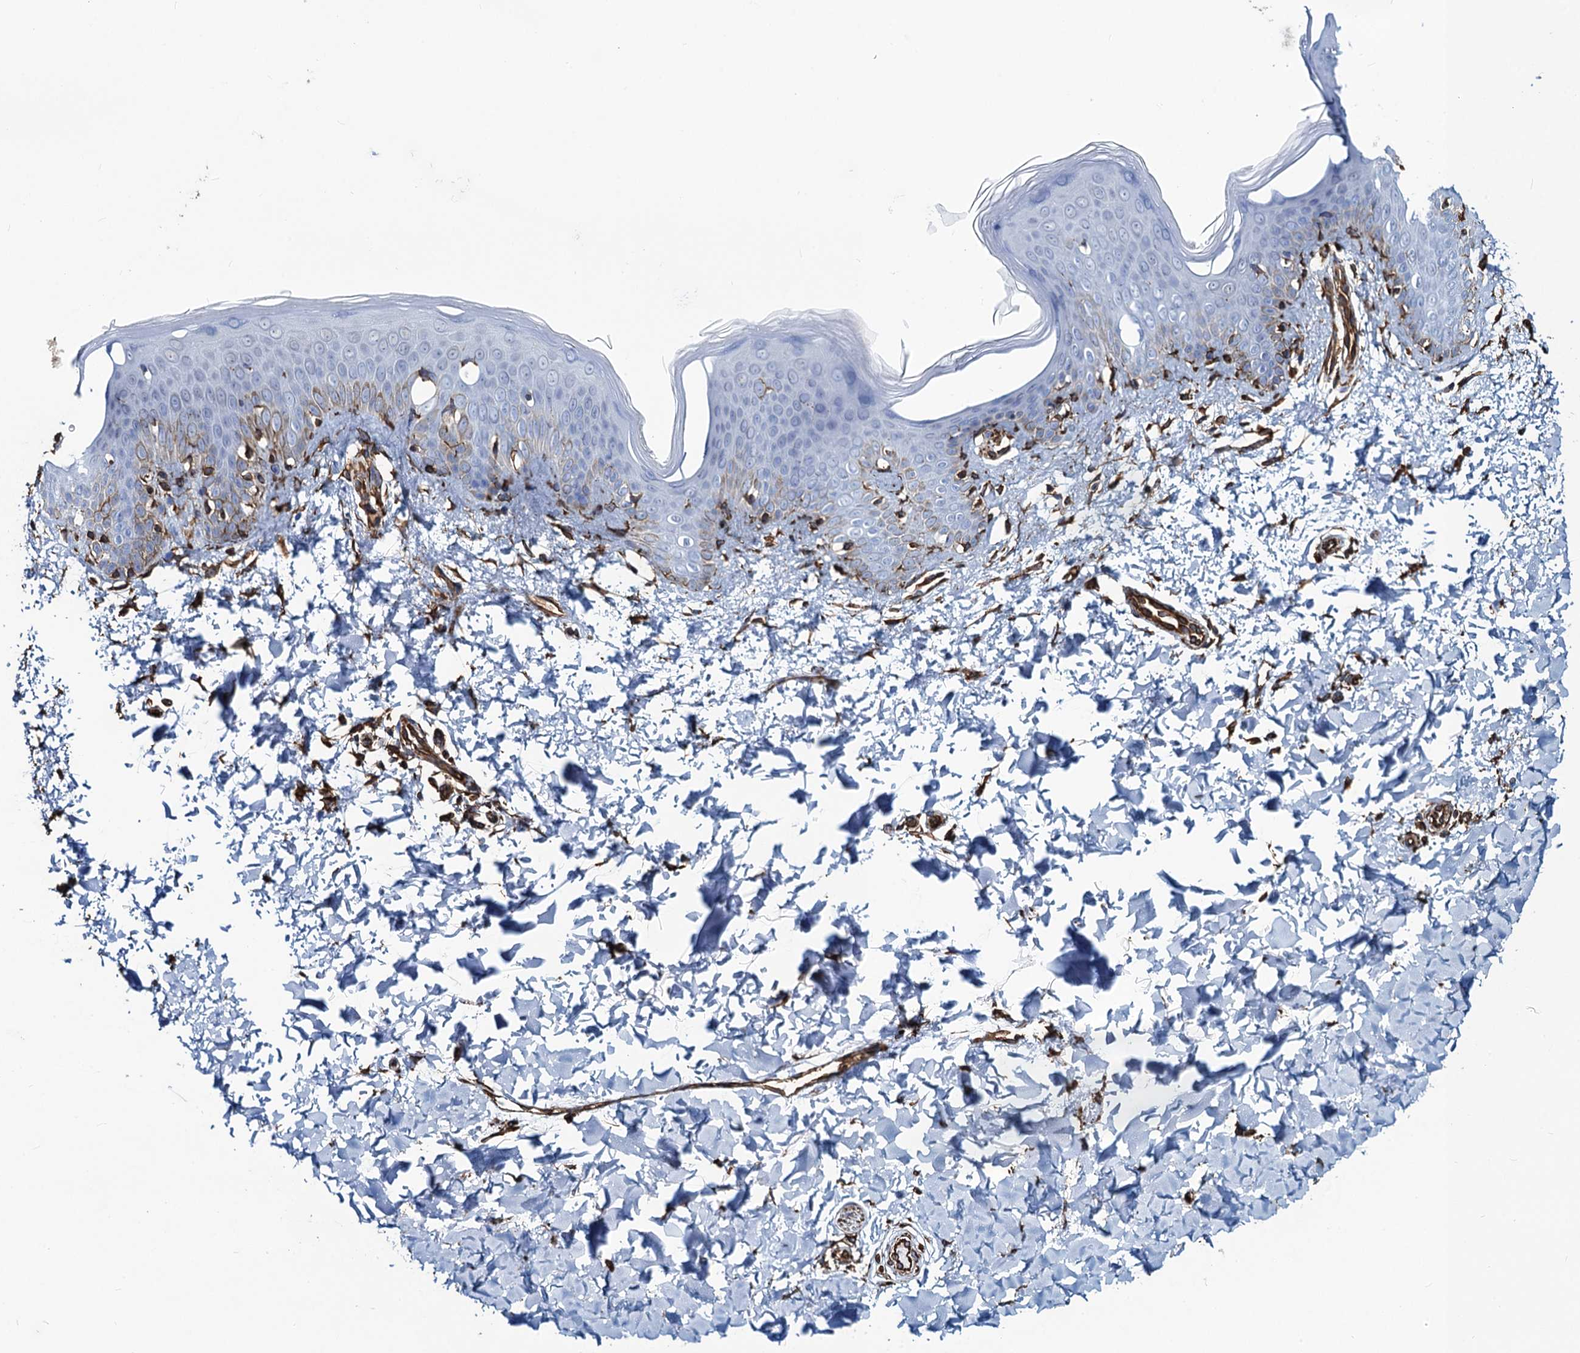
{"staining": {"intensity": "moderate", "quantity": ">75%", "location": "cytoplasmic/membranous"}, "tissue": "skin", "cell_type": "Fibroblasts", "image_type": "normal", "snomed": [{"axis": "morphology", "description": "Normal tissue, NOS"}, {"axis": "topography", "description": "Skin"}], "caption": "An immunohistochemistry image of benign tissue is shown. Protein staining in brown highlights moderate cytoplasmic/membranous positivity in skin within fibroblasts.", "gene": "PGM2", "patient": {"sex": "male", "age": 36}}